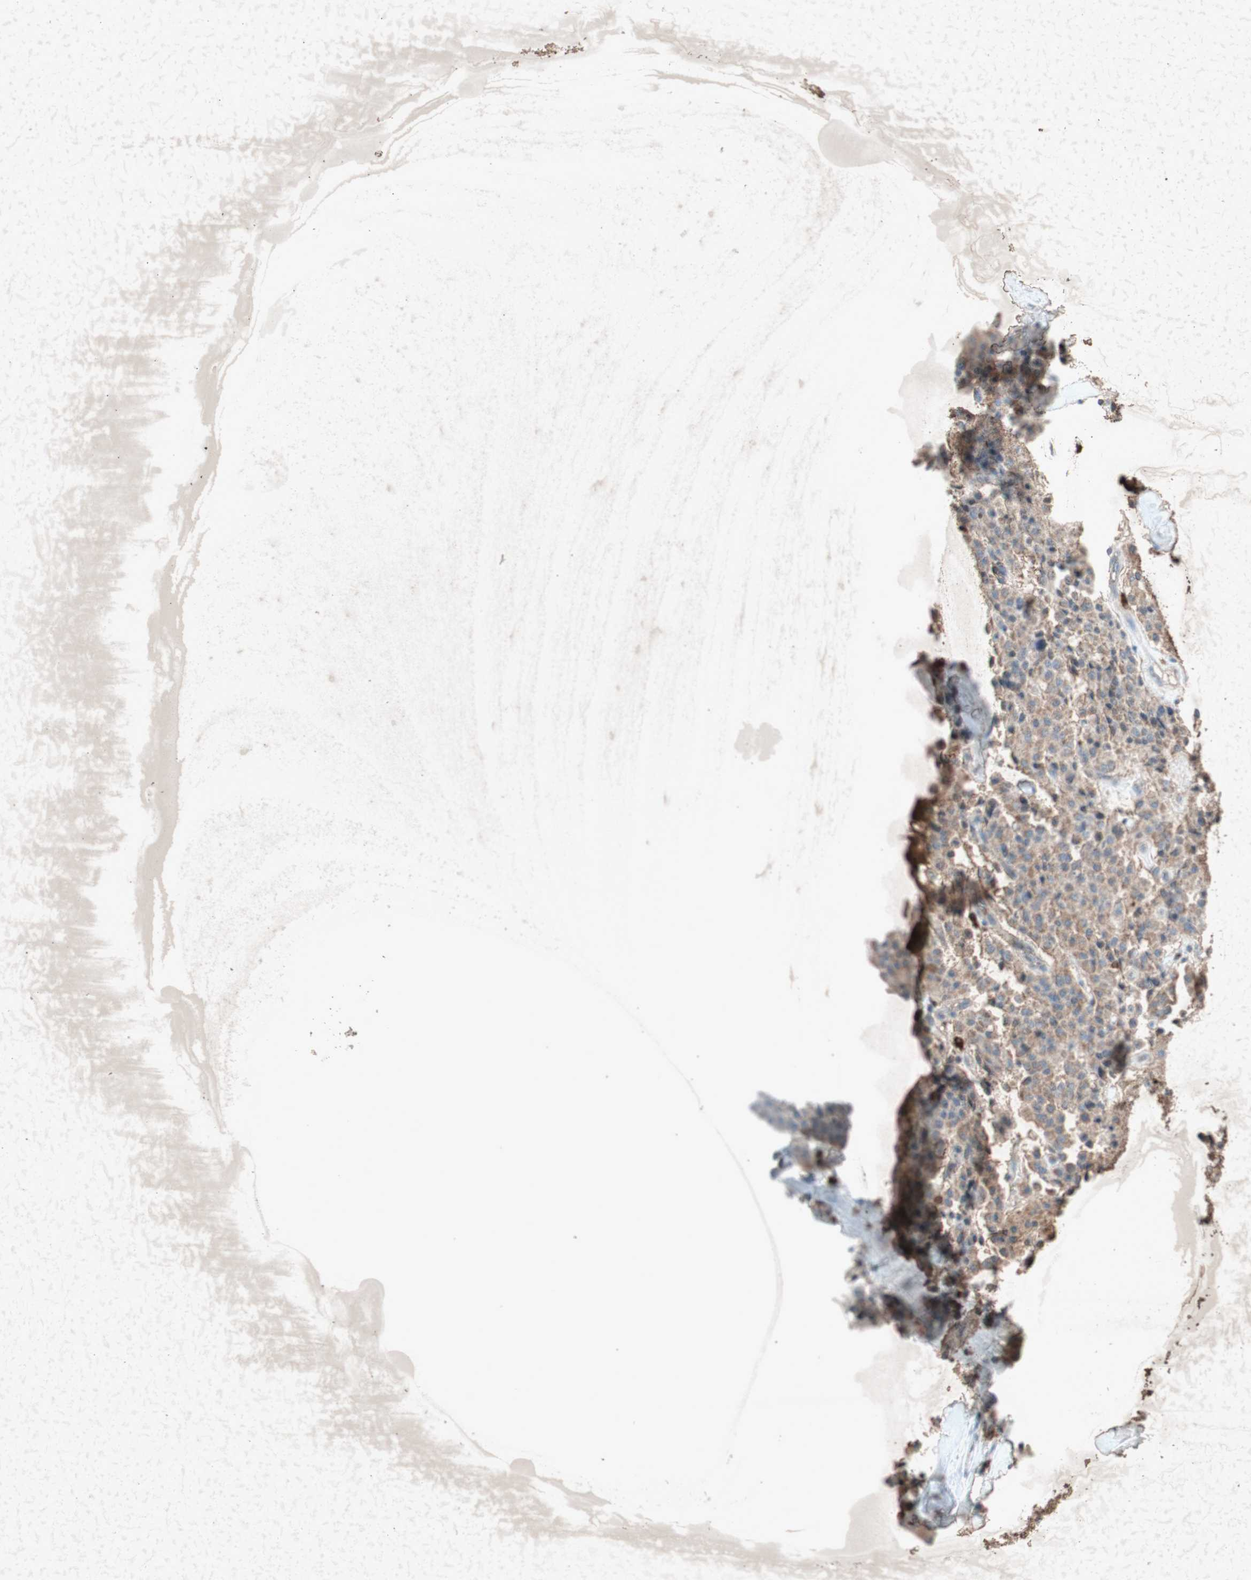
{"staining": {"intensity": "weak", "quantity": ">75%", "location": "cytoplasmic/membranous"}, "tissue": "carcinoid", "cell_type": "Tumor cells", "image_type": "cancer", "snomed": [{"axis": "morphology", "description": "Carcinoid, malignant, NOS"}, {"axis": "topography", "description": "Lung"}], "caption": "This image exhibits IHC staining of carcinoid (malignant), with low weak cytoplasmic/membranous staining in about >75% of tumor cells.", "gene": "TYROBP", "patient": {"sex": "male", "age": 30}}